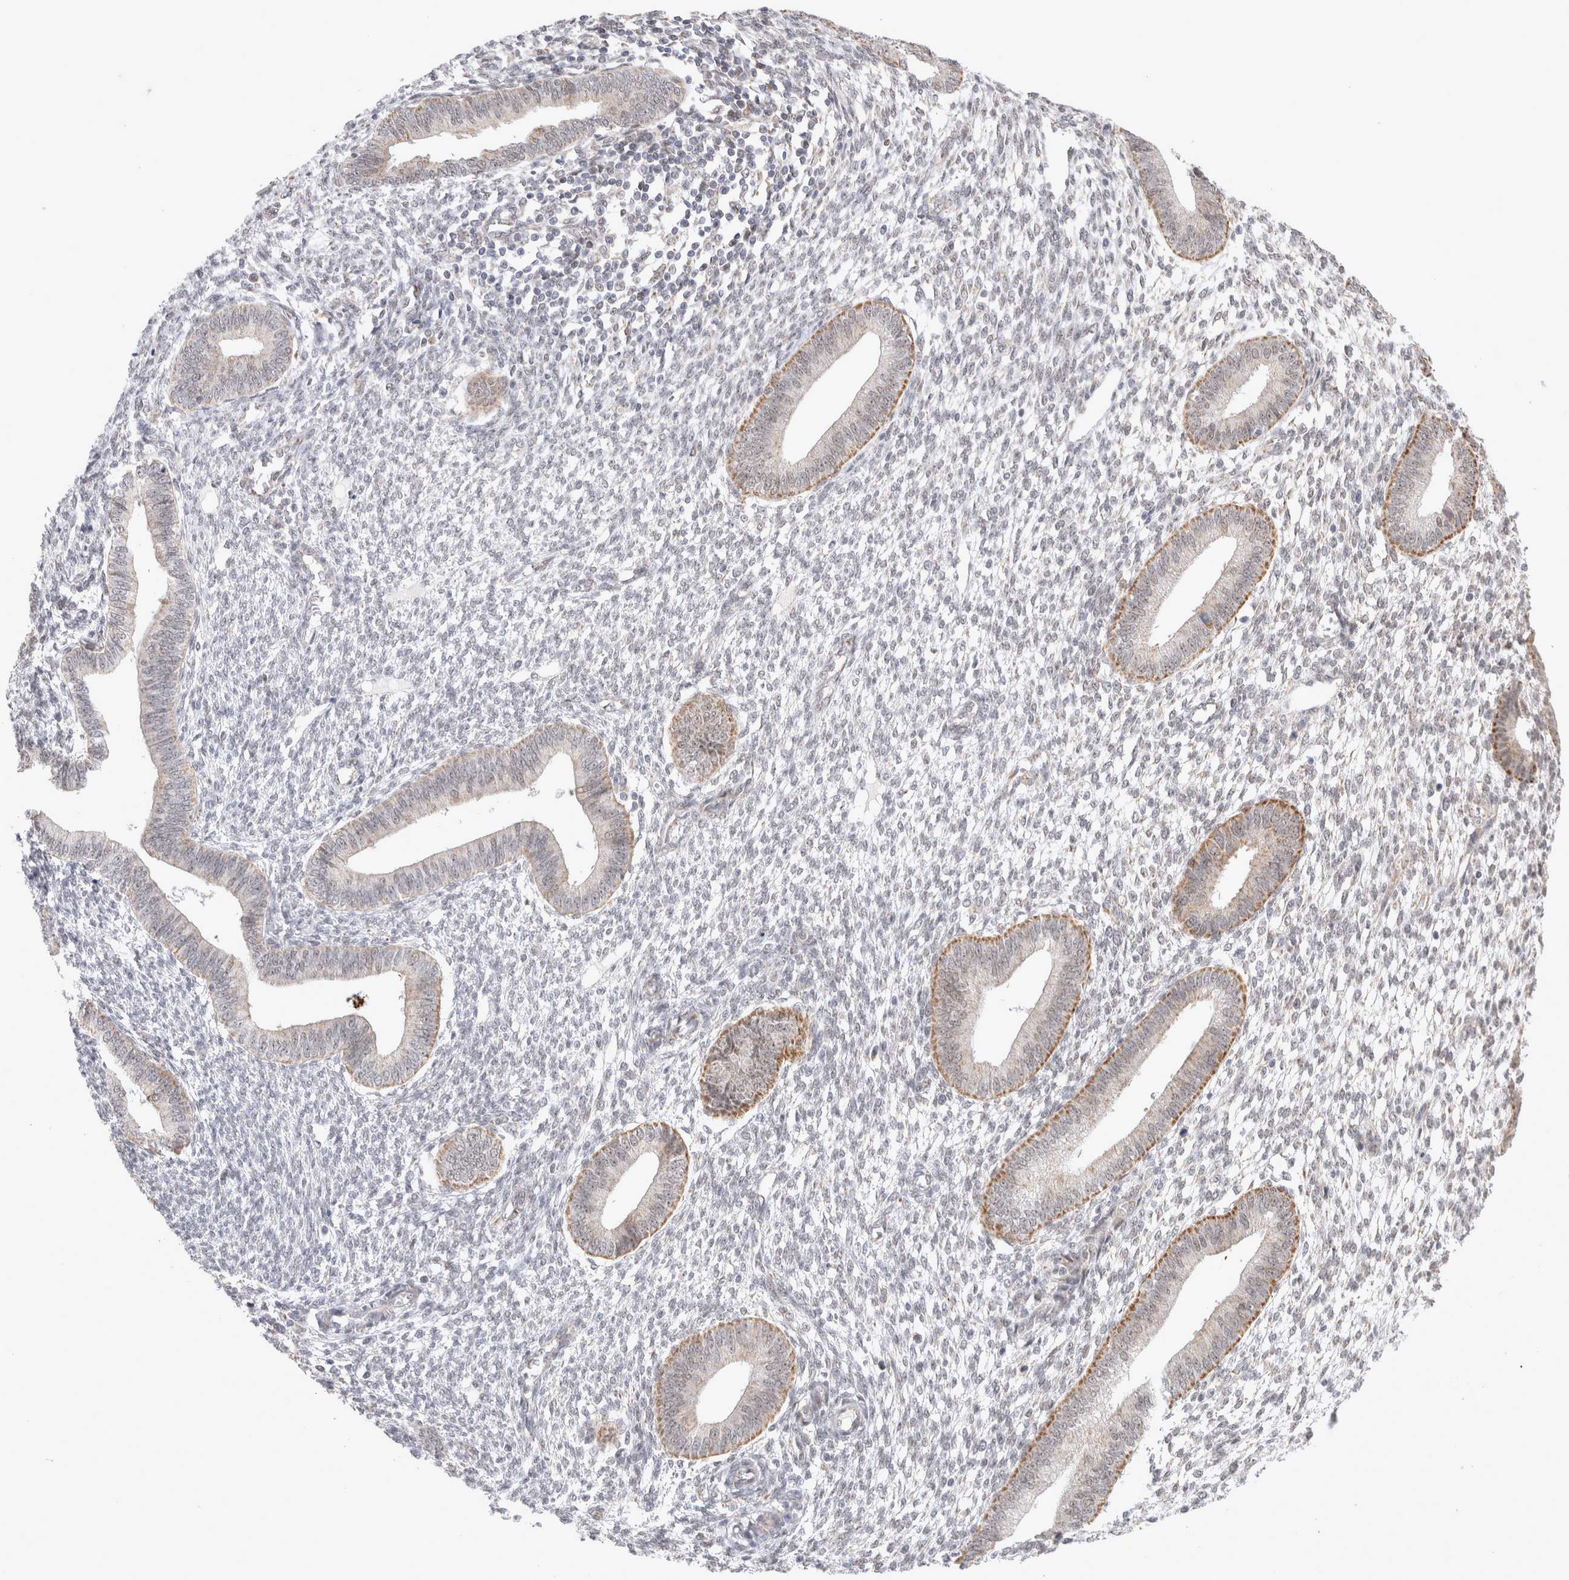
{"staining": {"intensity": "negative", "quantity": "none", "location": "none"}, "tissue": "endometrium", "cell_type": "Cells in endometrial stroma", "image_type": "normal", "snomed": [{"axis": "morphology", "description": "Normal tissue, NOS"}, {"axis": "topography", "description": "Endometrium"}], "caption": "Cells in endometrial stroma show no significant staining in normal endometrium. (DAB (3,3'-diaminobenzidine) immunohistochemistry (IHC), high magnification).", "gene": "MRPL37", "patient": {"sex": "female", "age": 46}}